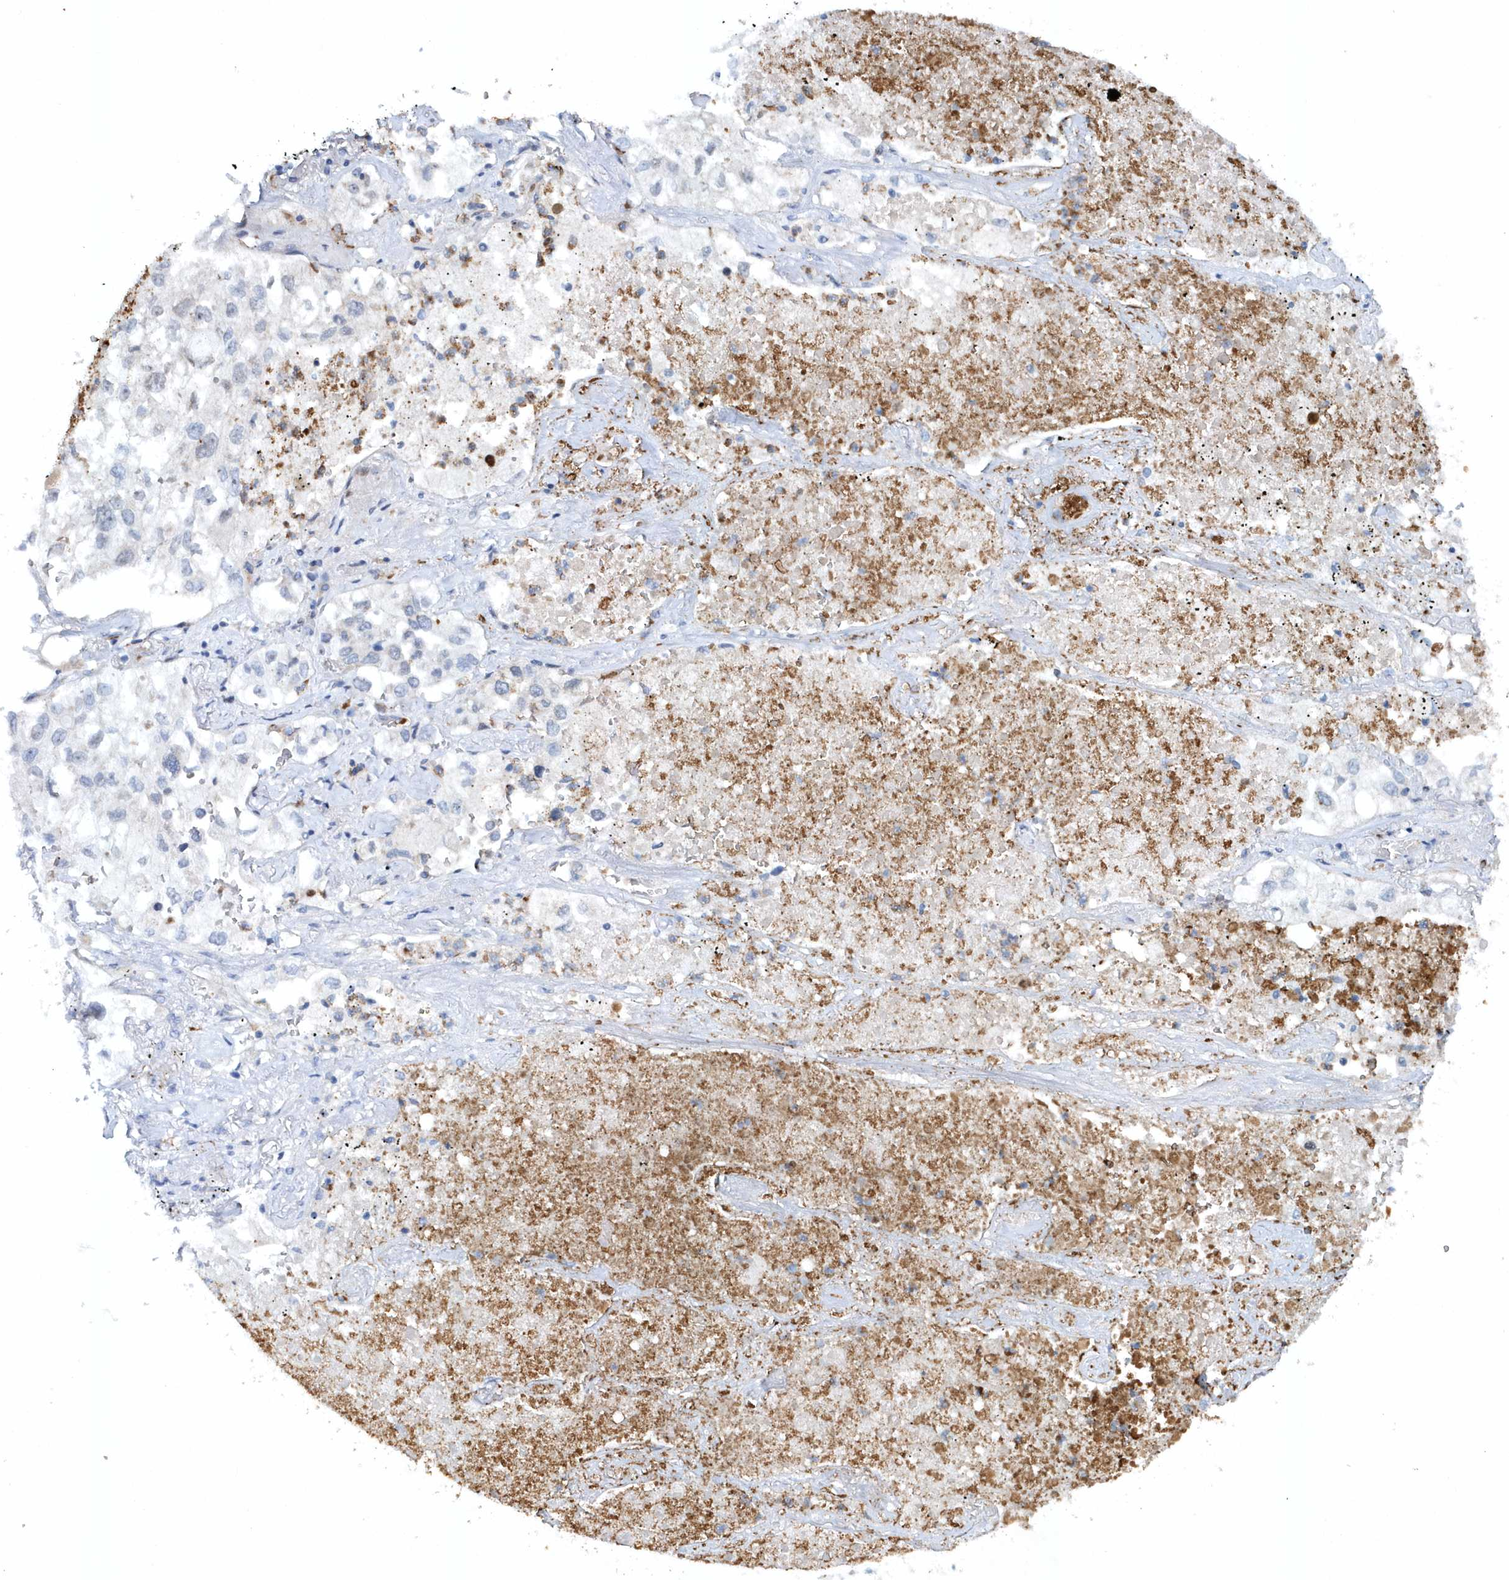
{"staining": {"intensity": "negative", "quantity": "none", "location": "none"}, "tissue": "lung cancer", "cell_type": "Tumor cells", "image_type": "cancer", "snomed": [{"axis": "morphology", "description": "Adenocarcinoma, NOS"}, {"axis": "topography", "description": "Lung"}], "caption": "There is no significant positivity in tumor cells of lung adenocarcinoma.", "gene": "SOWAHB", "patient": {"sex": "male", "age": 63}}